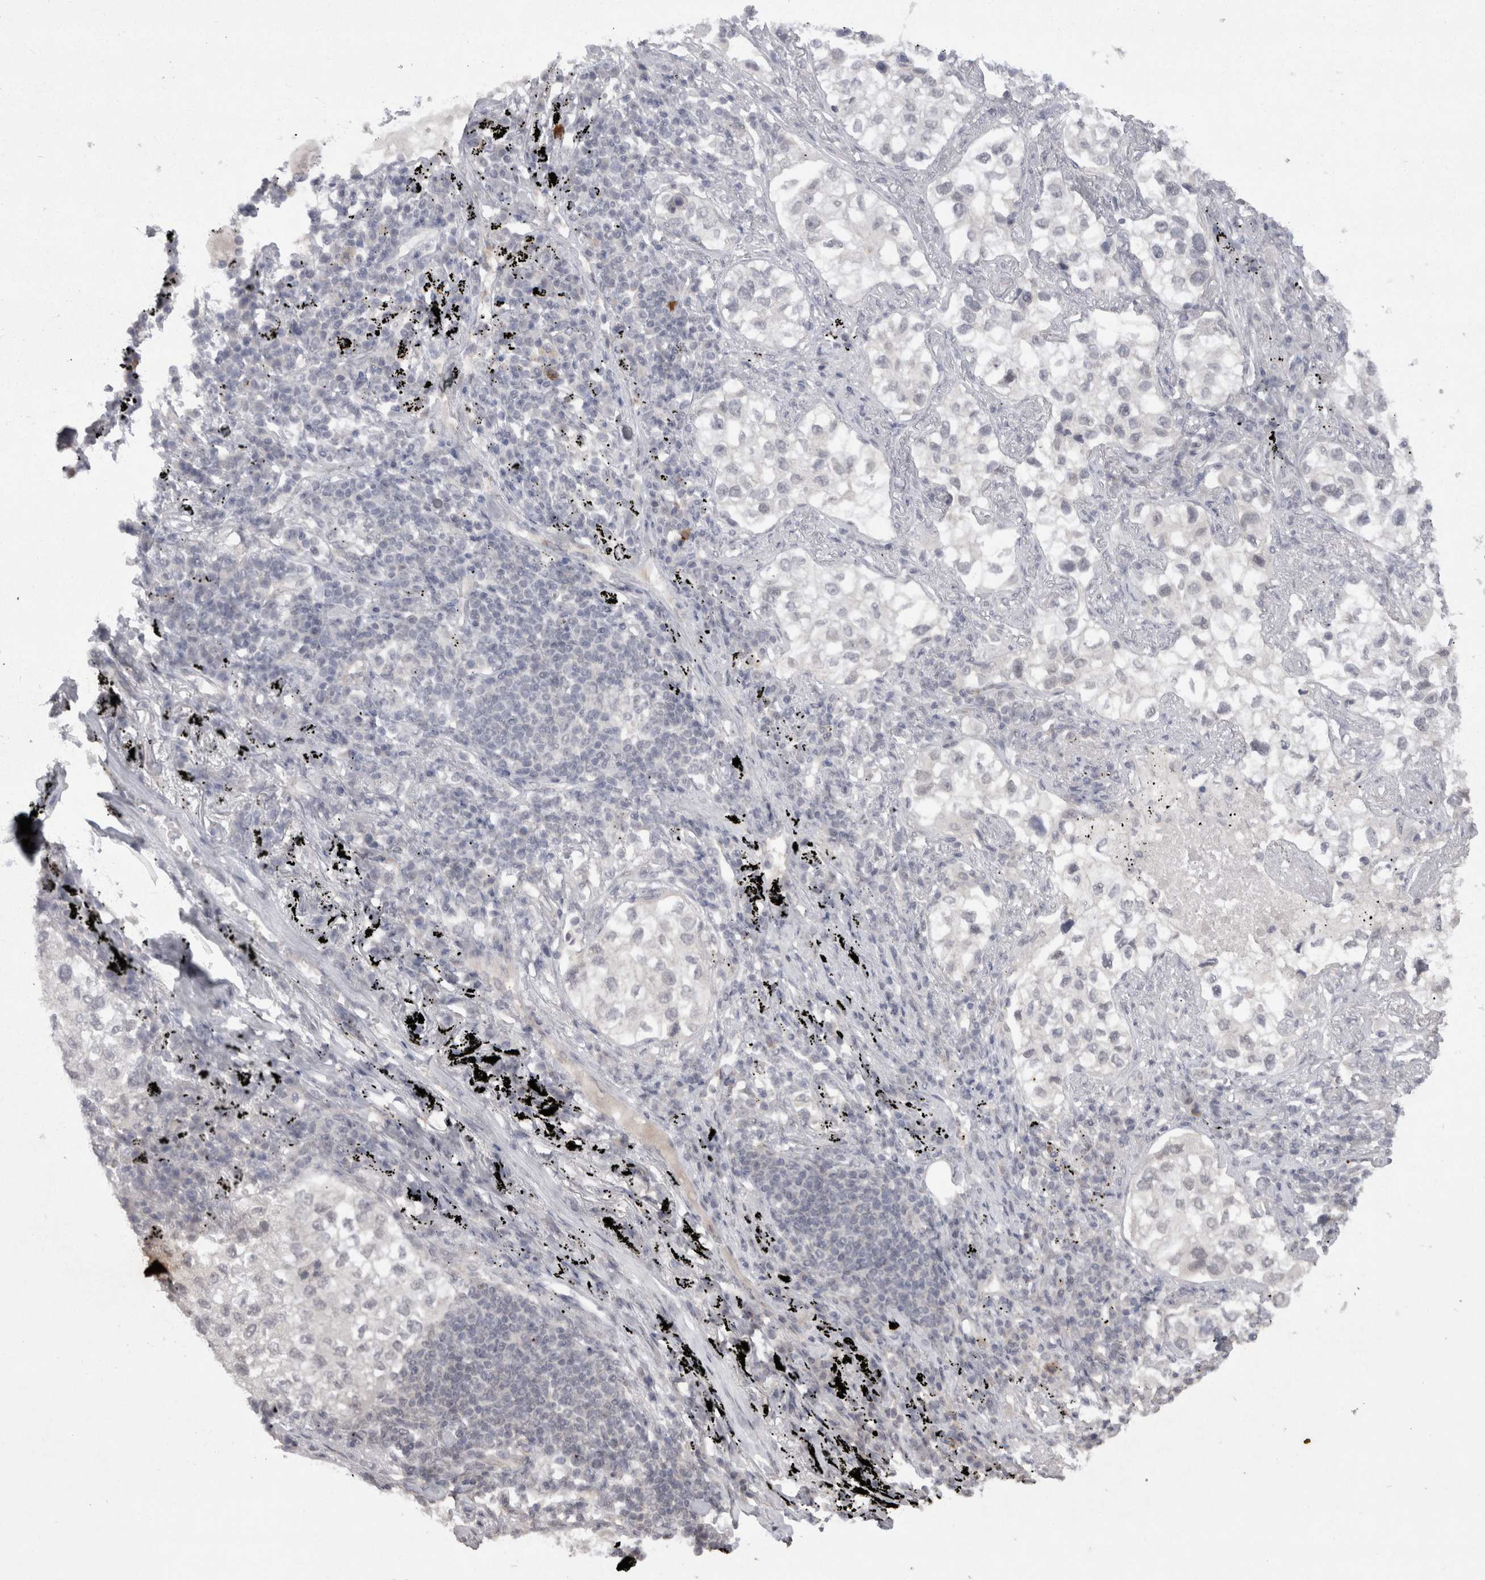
{"staining": {"intensity": "negative", "quantity": "none", "location": "none"}, "tissue": "lung cancer", "cell_type": "Tumor cells", "image_type": "cancer", "snomed": [{"axis": "morphology", "description": "Adenocarcinoma, NOS"}, {"axis": "topography", "description": "Lung"}], "caption": "Immunohistochemical staining of adenocarcinoma (lung) shows no significant staining in tumor cells. (Stains: DAB IHC with hematoxylin counter stain, Microscopy: brightfield microscopy at high magnification).", "gene": "DDX4", "patient": {"sex": "male", "age": 63}}